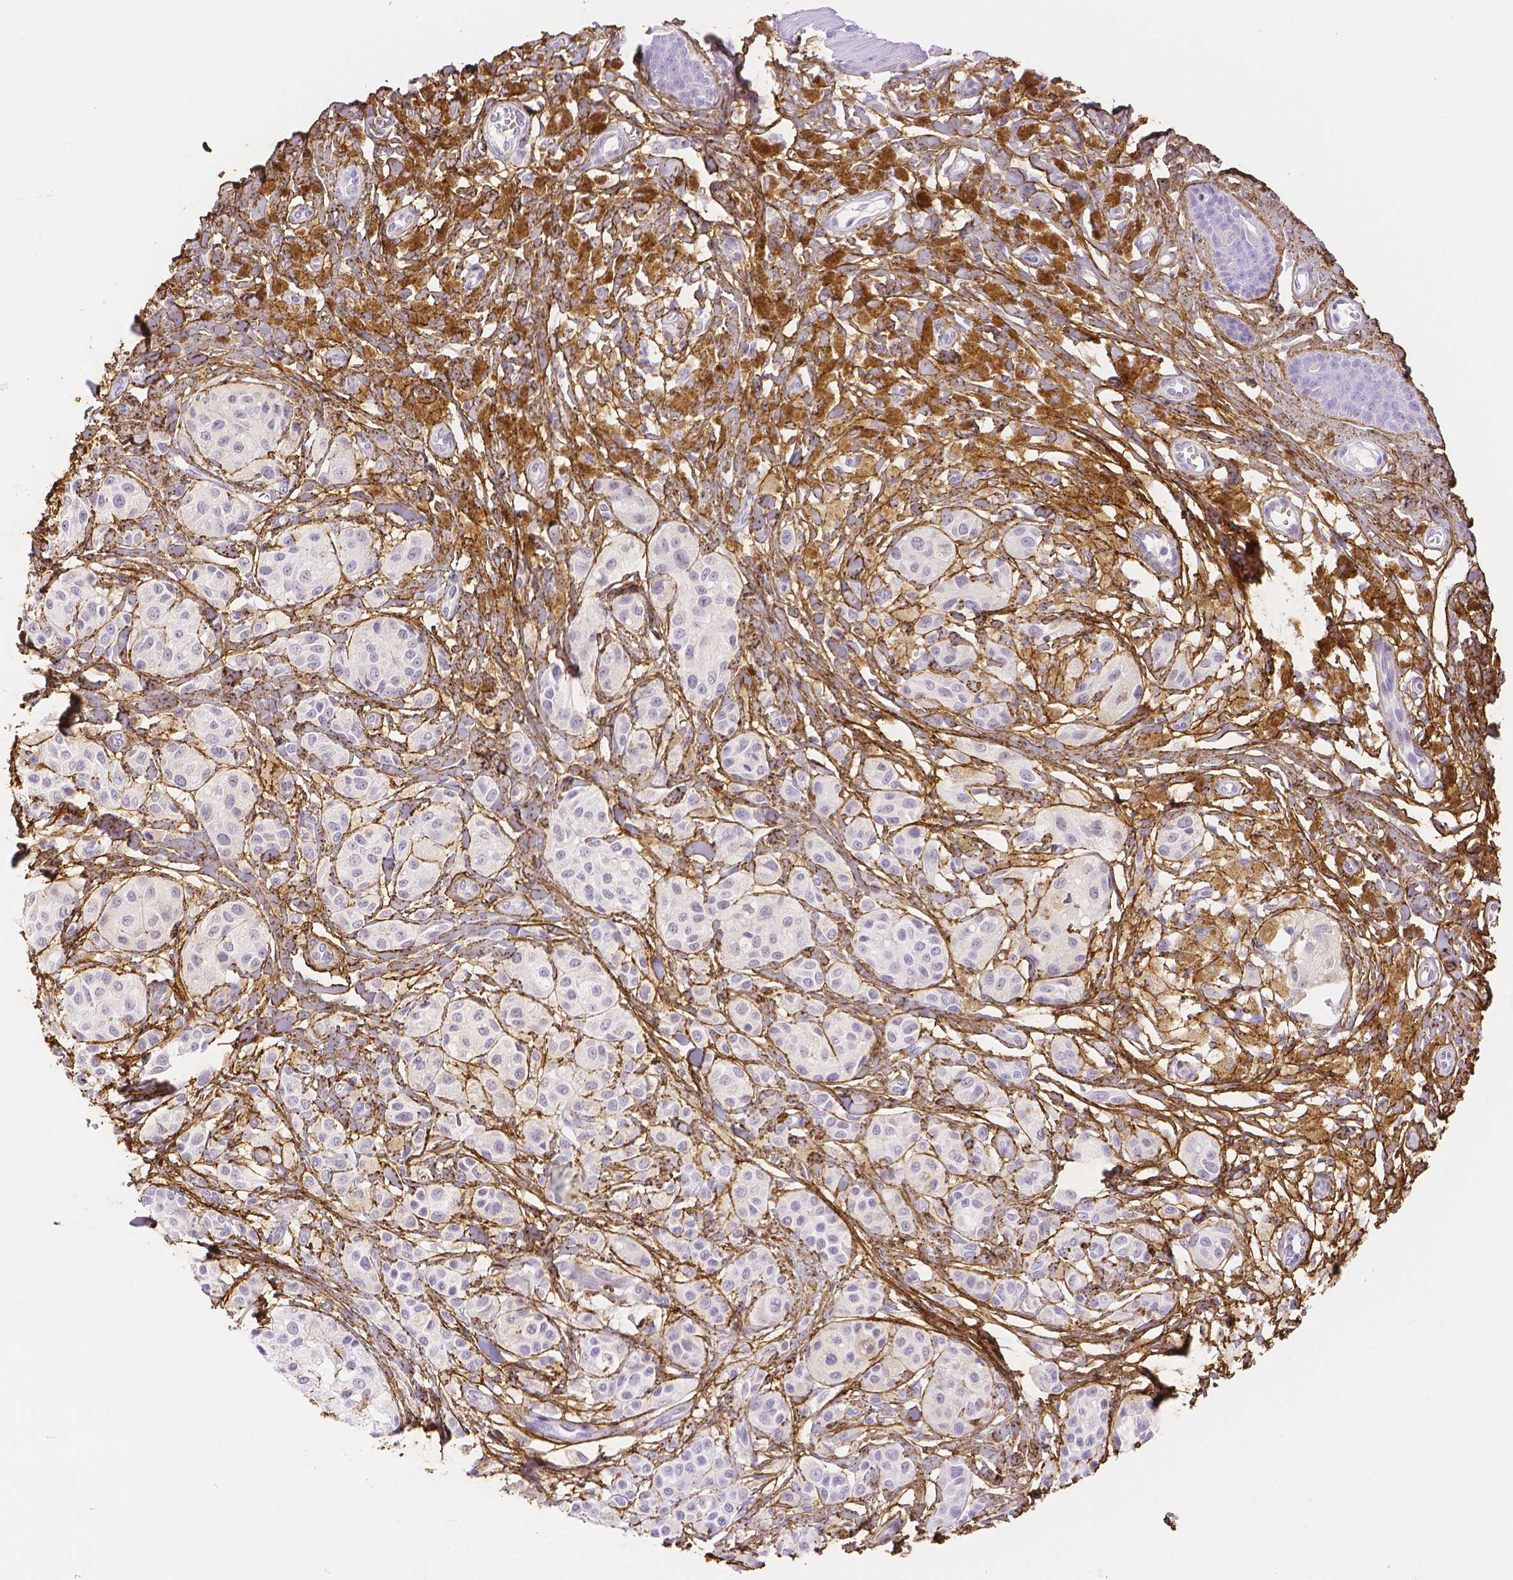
{"staining": {"intensity": "negative", "quantity": "none", "location": "none"}, "tissue": "melanoma", "cell_type": "Tumor cells", "image_type": "cancer", "snomed": [{"axis": "morphology", "description": "Malignant melanoma, NOS"}, {"axis": "topography", "description": "Skin"}], "caption": "DAB (3,3'-diaminobenzidine) immunohistochemical staining of human melanoma exhibits no significant expression in tumor cells.", "gene": "FBN1", "patient": {"sex": "female", "age": 80}}